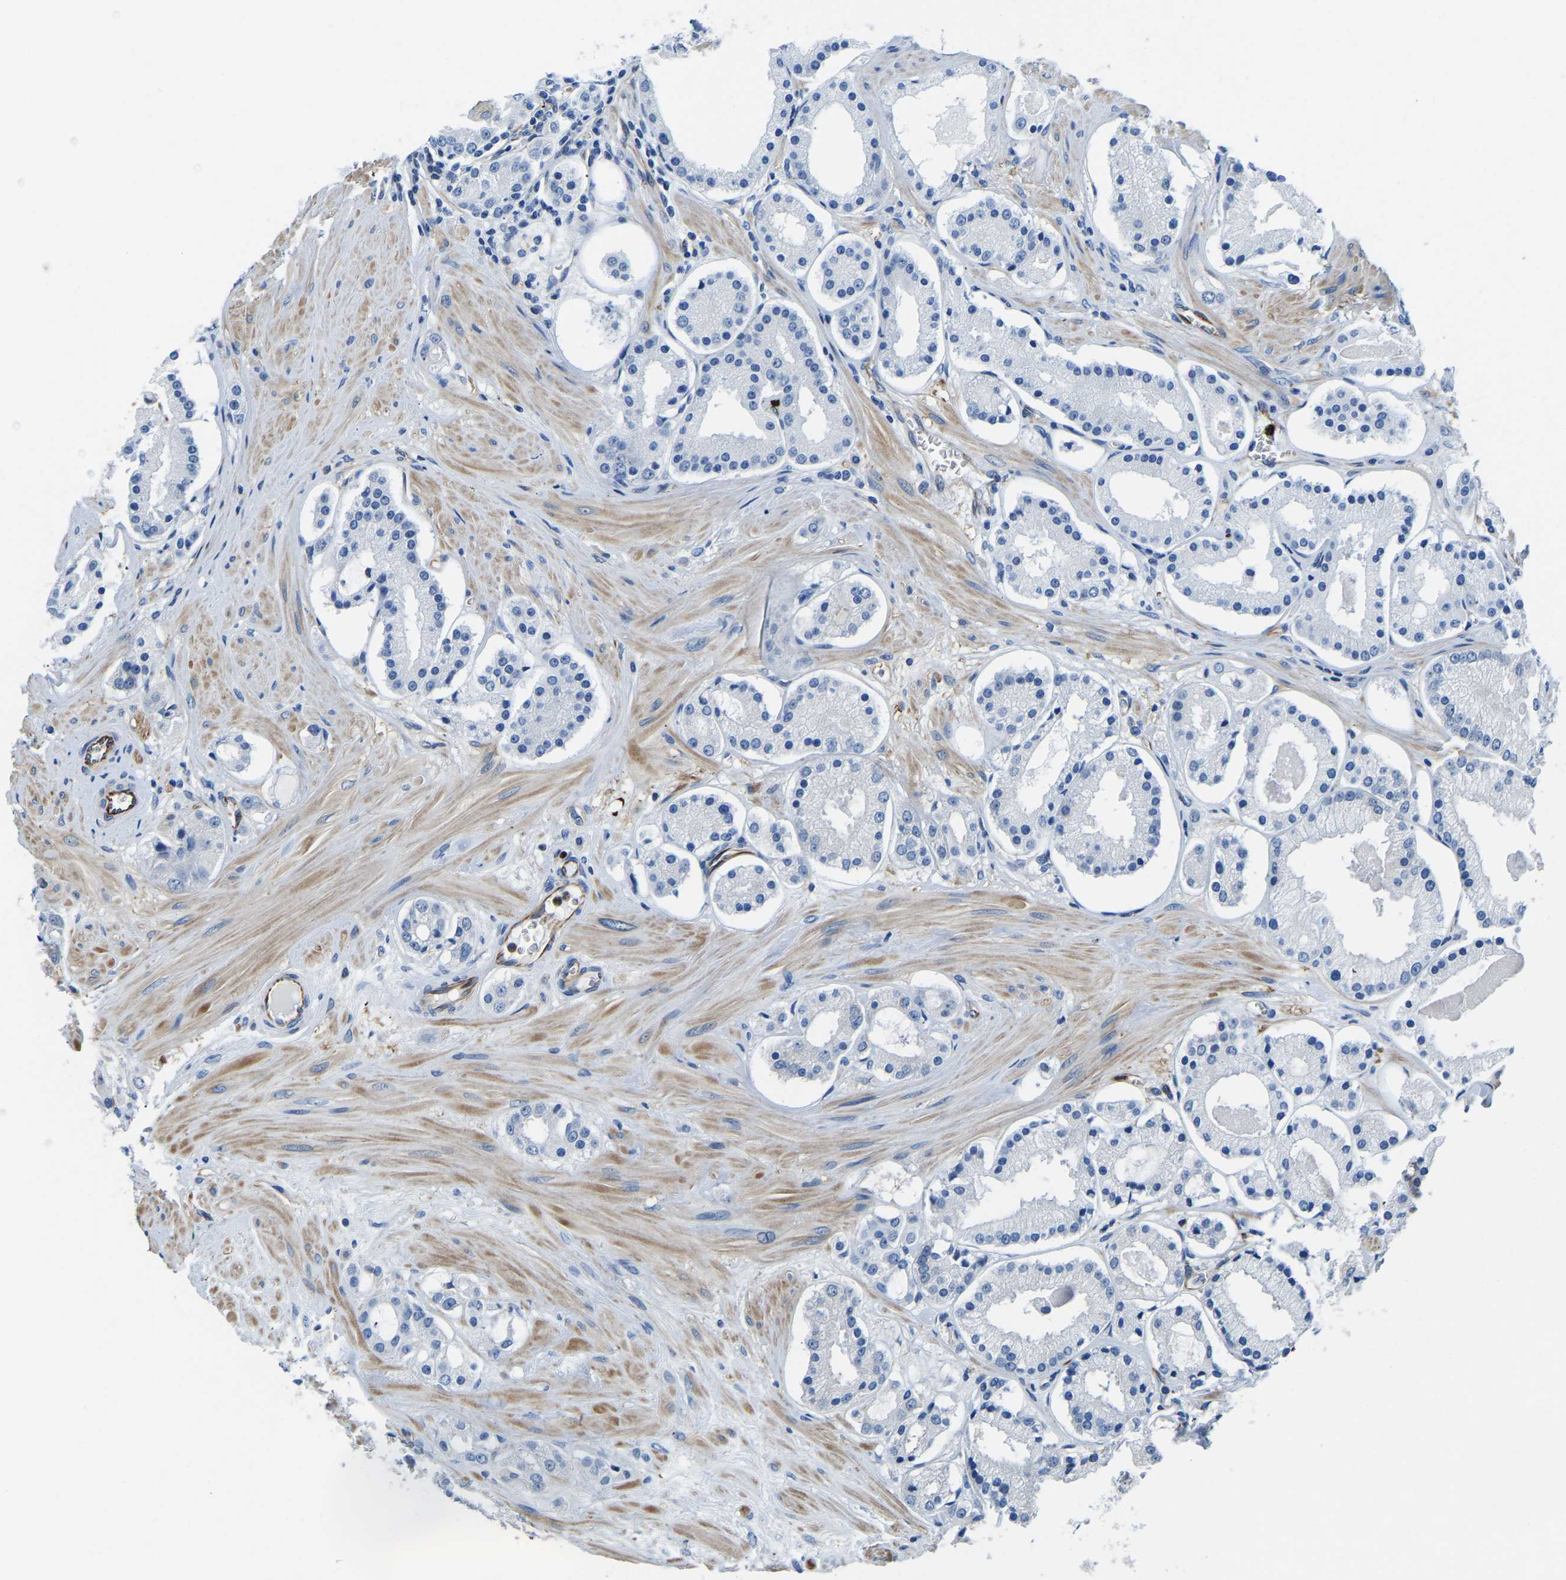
{"staining": {"intensity": "negative", "quantity": "none", "location": "none"}, "tissue": "prostate cancer", "cell_type": "Tumor cells", "image_type": "cancer", "snomed": [{"axis": "morphology", "description": "Adenocarcinoma, High grade"}, {"axis": "topography", "description": "Prostate"}], "caption": "Immunohistochemistry (IHC) image of human adenocarcinoma (high-grade) (prostate) stained for a protein (brown), which demonstrates no staining in tumor cells.", "gene": "MS4A3", "patient": {"sex": "male", "age": 66}}